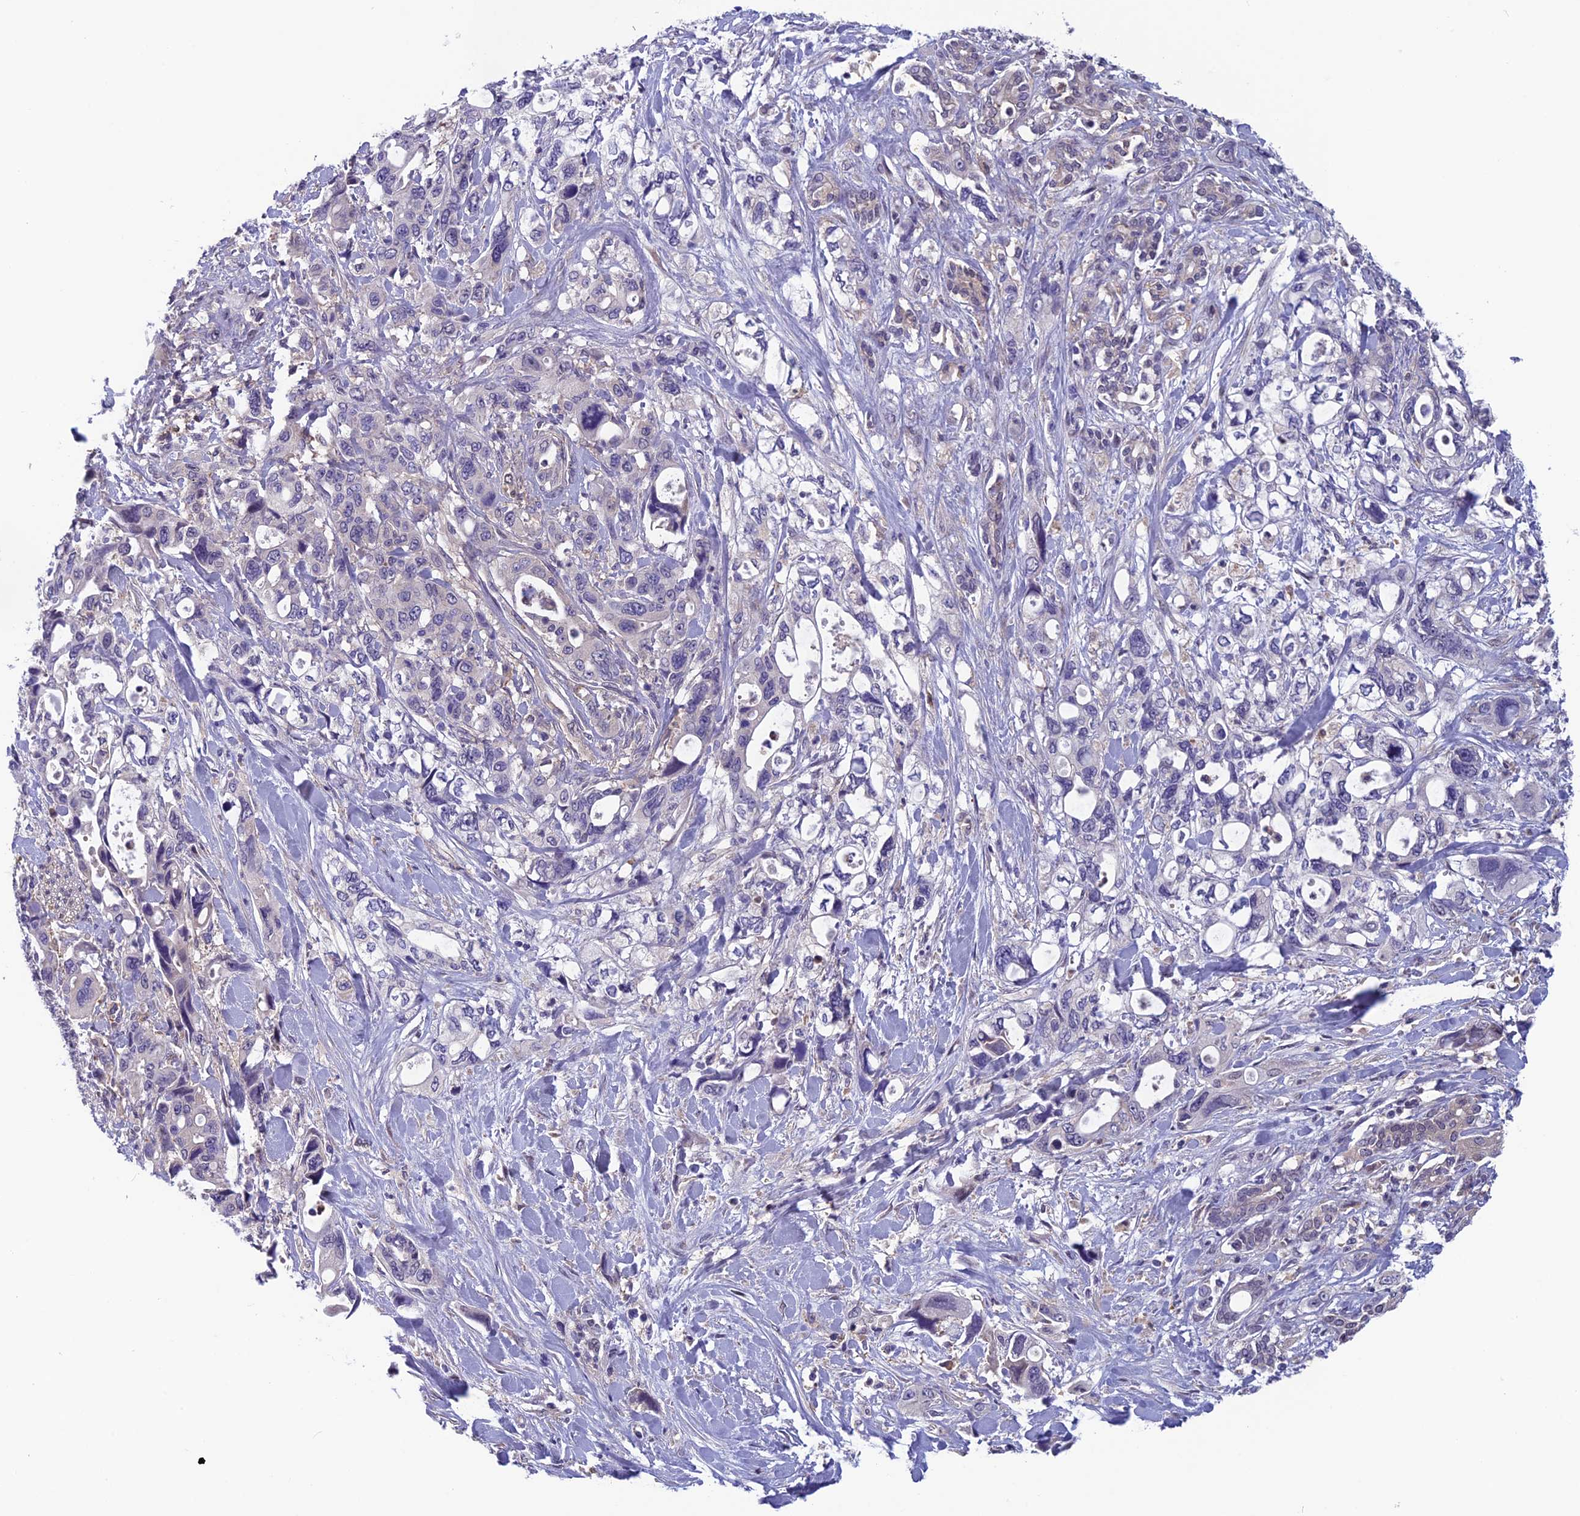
{"staining": {"intensity": "negative", "quantity": "none", "location": "none"}, "tissue": "pancreatic cancer", "cell_type": "Tumor cells", "image_type": "cancer", "snomed": [{"axis": "morphology", "description": "Adenocarcinoma, NOS"}, {"axis": "topography", "description": "Pancreas"}], "caption": "IHC of pancreatic adenocarcinoma demonstrates no expression in tumor cells.", "gene": "MAST2", "patient": {"sex": "male", "age": 46}}